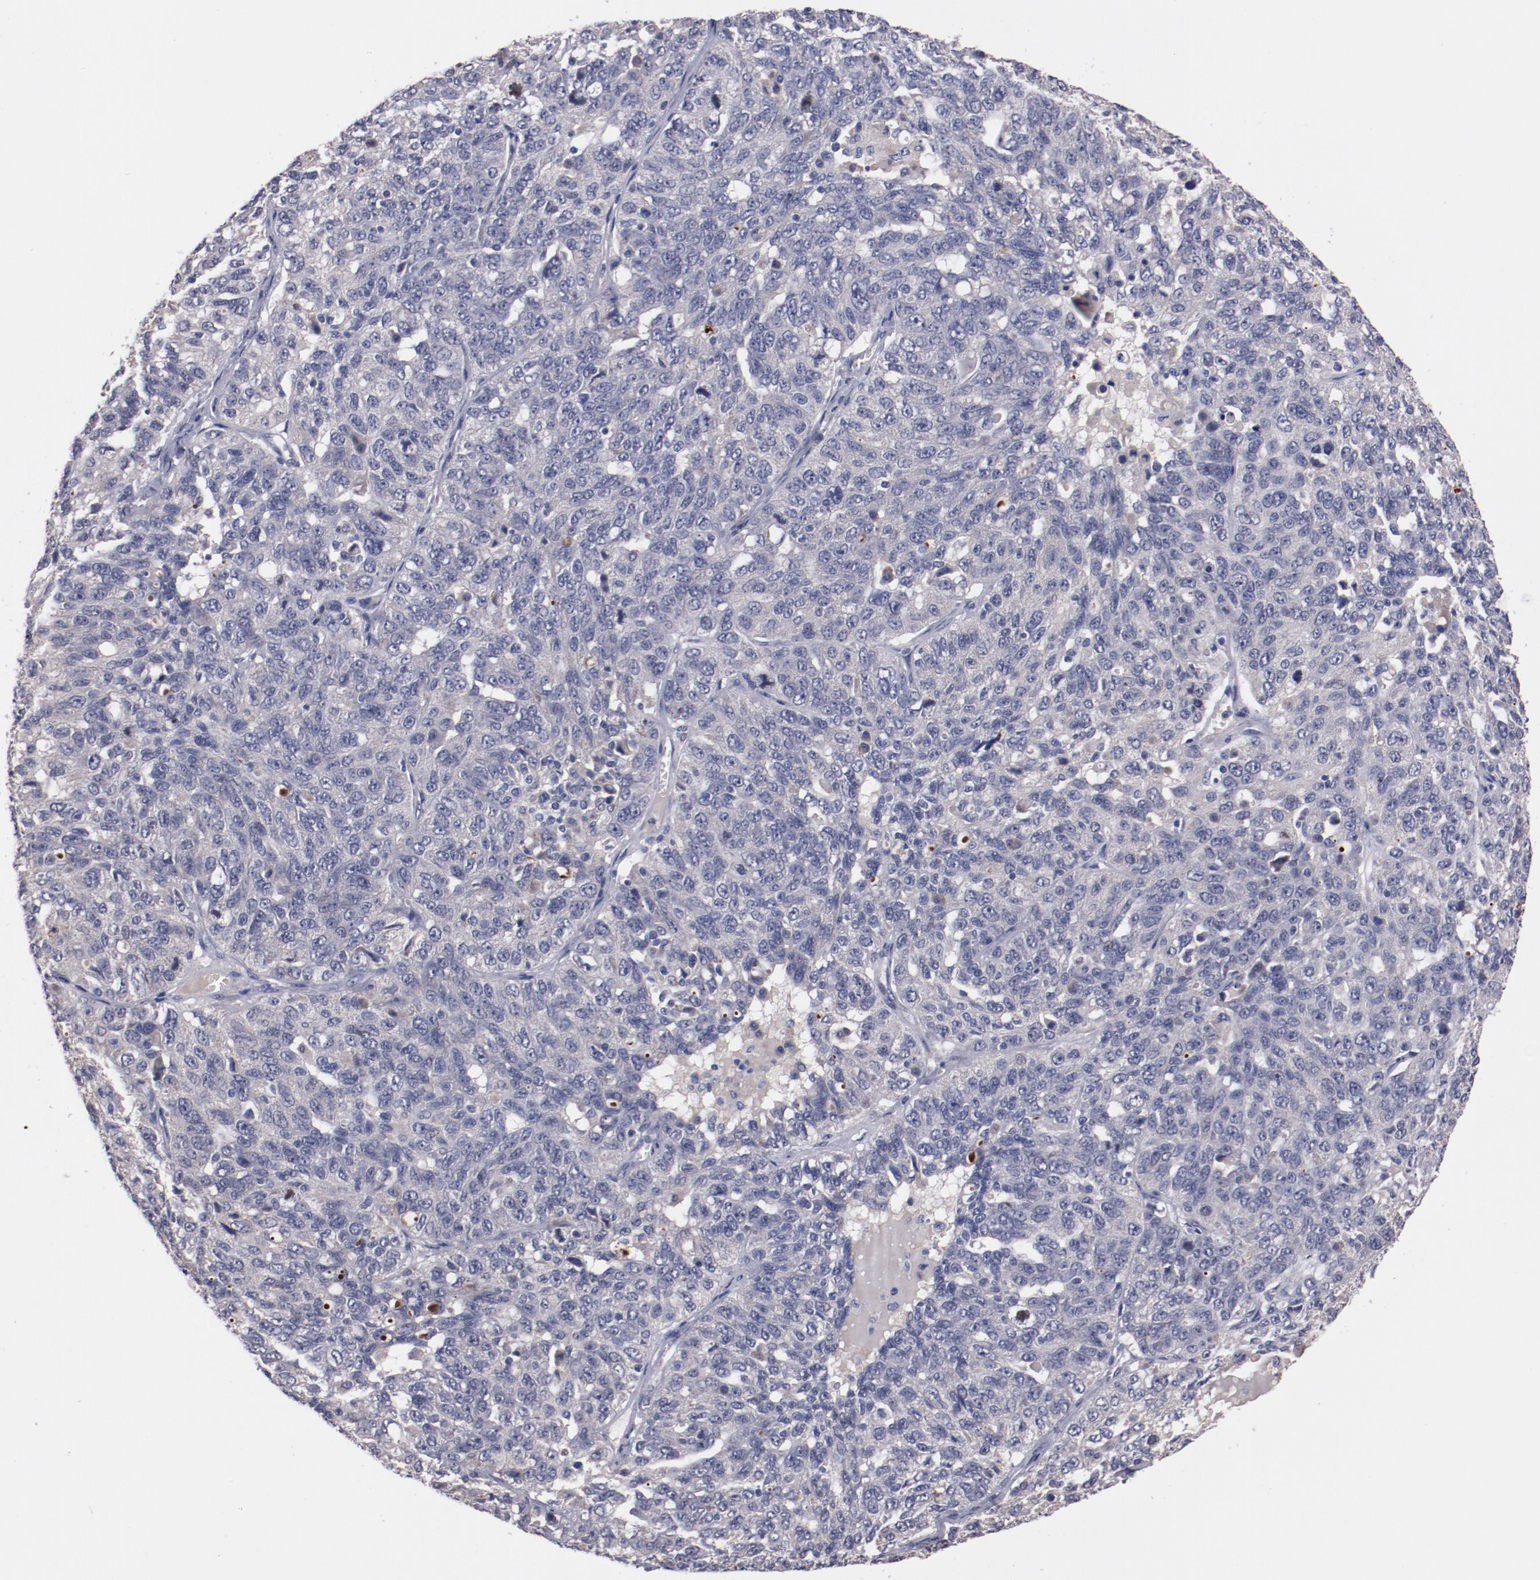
{"staining": {"intensity": "negative", "quantity": "none", "location": "none"}, "tissue": "ovarian cancer", "cell_type": "Tumor cells", "image_type": "cancer", "snomed": [{"axis": "morphology", "description": "Cystadenocarcinoma, serous, NOS"}, {"axis": "topography", "description": "Ovary"}], "caption": "Image shows no significant protein positivity in tumor cells of serous cystadenocarcinoma (ovarian).", "gene": "FAM81A", "patient": {"sex": "female", "age": 71}}